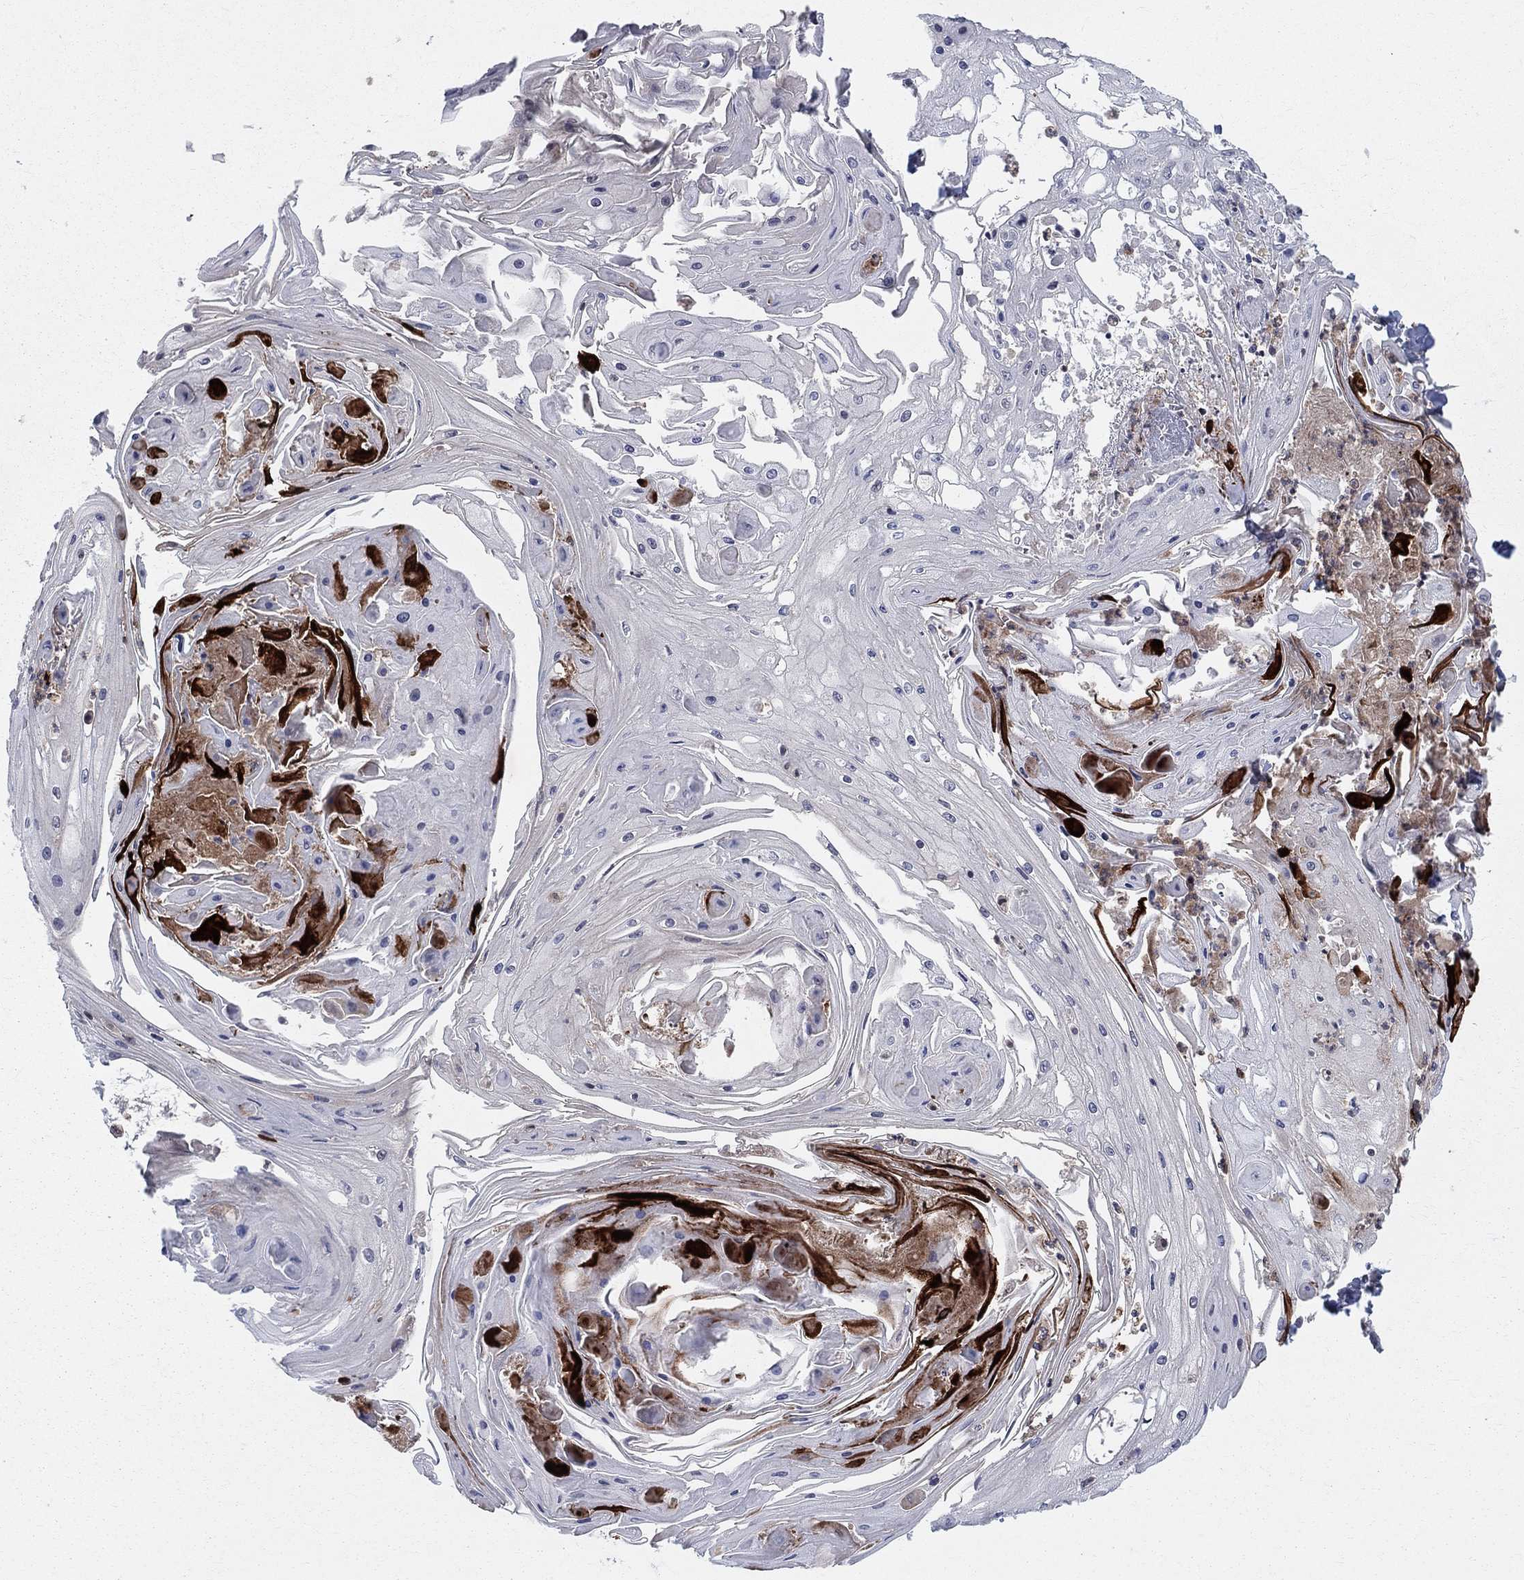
{"staining": {"intensity": "negative", "quantity": "none", "location": "none"}, "tissue": "skin cancer", "cell_type": "Tumor cells", "image_type": "cancer", "snomed": [{"axis": "morphology", "description": "Squamous cell carcinoma, NOS"}, {"axis": "topography", "description": "Skin"}], "caption": "Immunohistochemistry (IHC) of human skin cancer (squamous cell carcinoma) displays no positivity in tumor cells.", "gene": "ZNHIT3", "patient": {"sex": "male", "age": 70}}